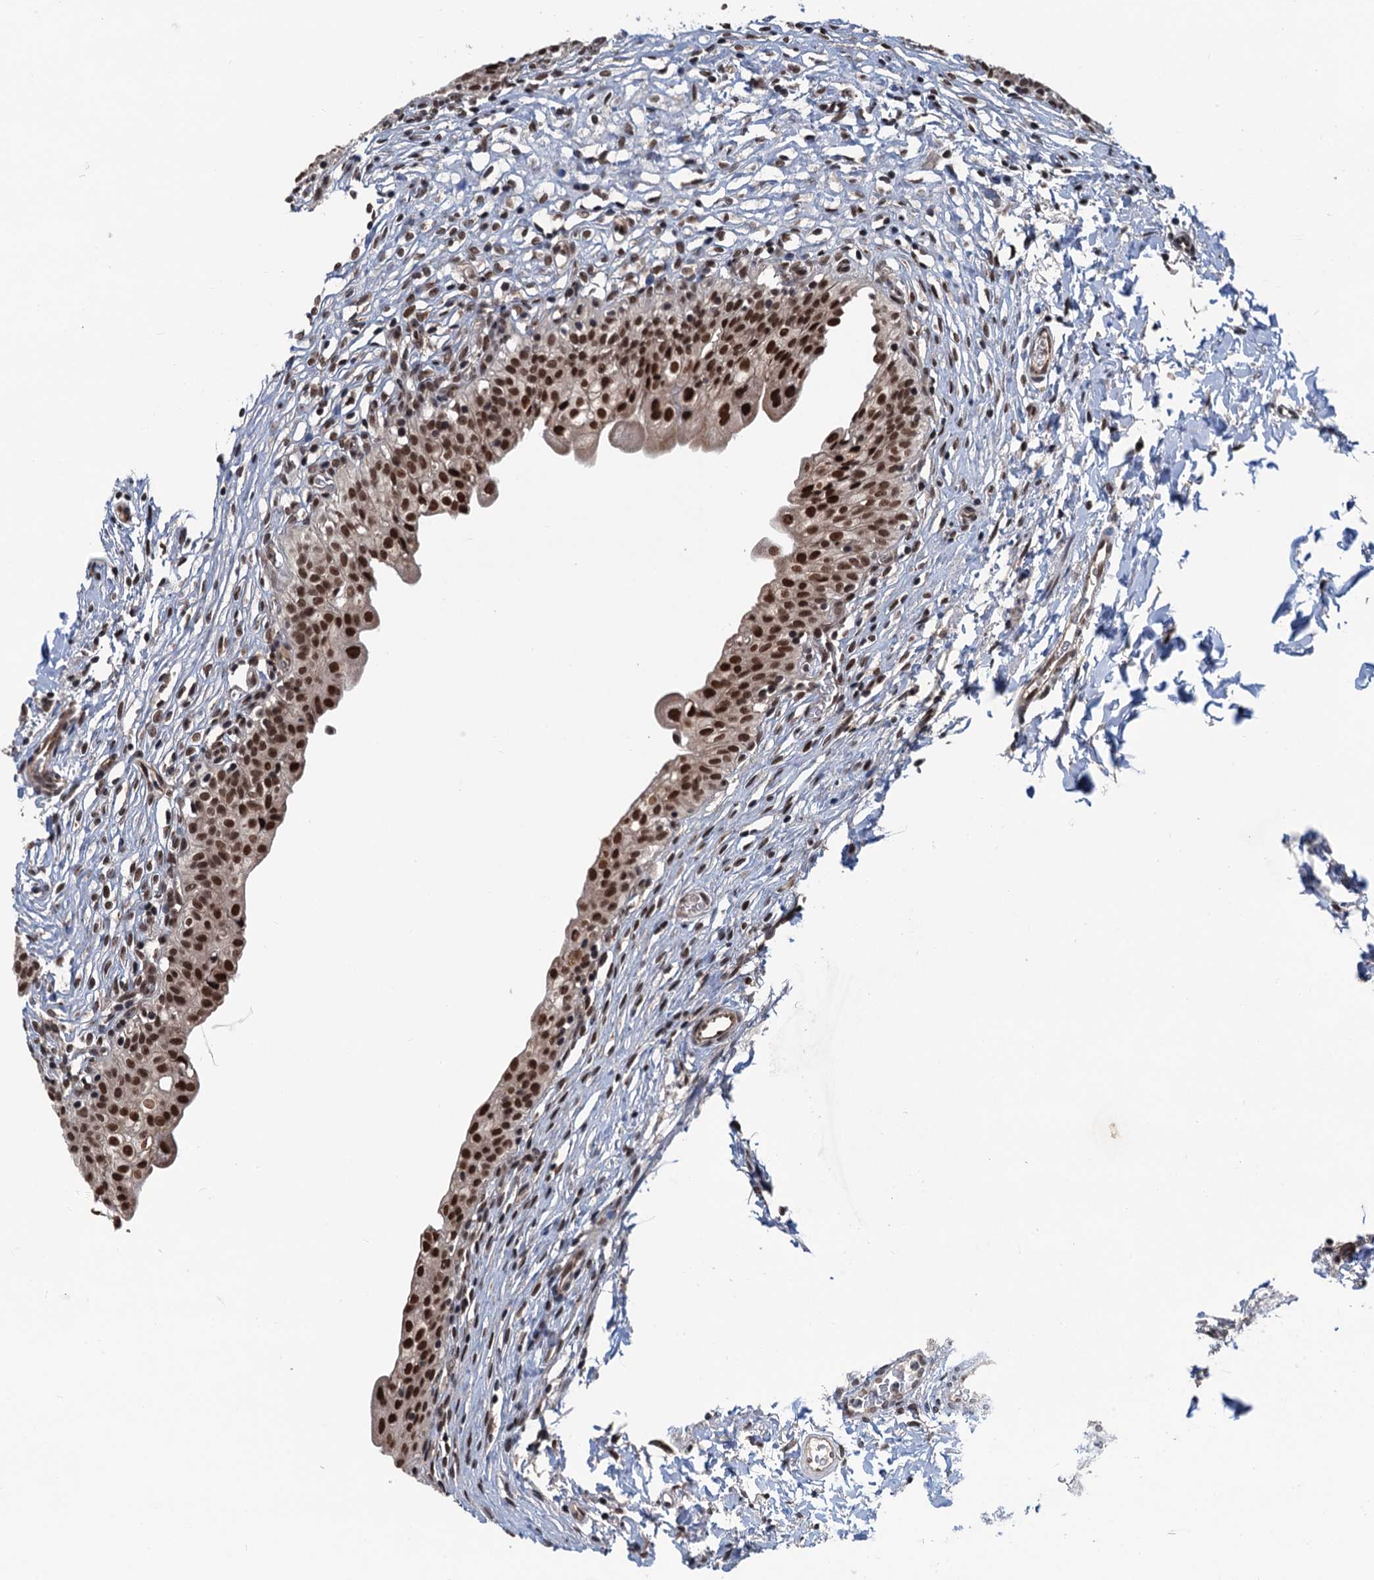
{"staining": {"intensity": "strong", "quantity": ">75%", "location": "nuclear"}, "tissue": "urinary bladder", "cell_type": "Urothelial cells", "image_type": "normal", "snomed": [{"axis": "morphology", "description": "Normal tissue, NOS"}, {"axis": "topography", "description": "Urinary bladder"}], "caption": "The micrograph shows immunohistochemical staining of benign urinary bladder. There is strong nuclear staining is identified in about >75% of urothelial cells.", "gene": "RASSF4", "patient": {"sex": "male", "age": 55}}